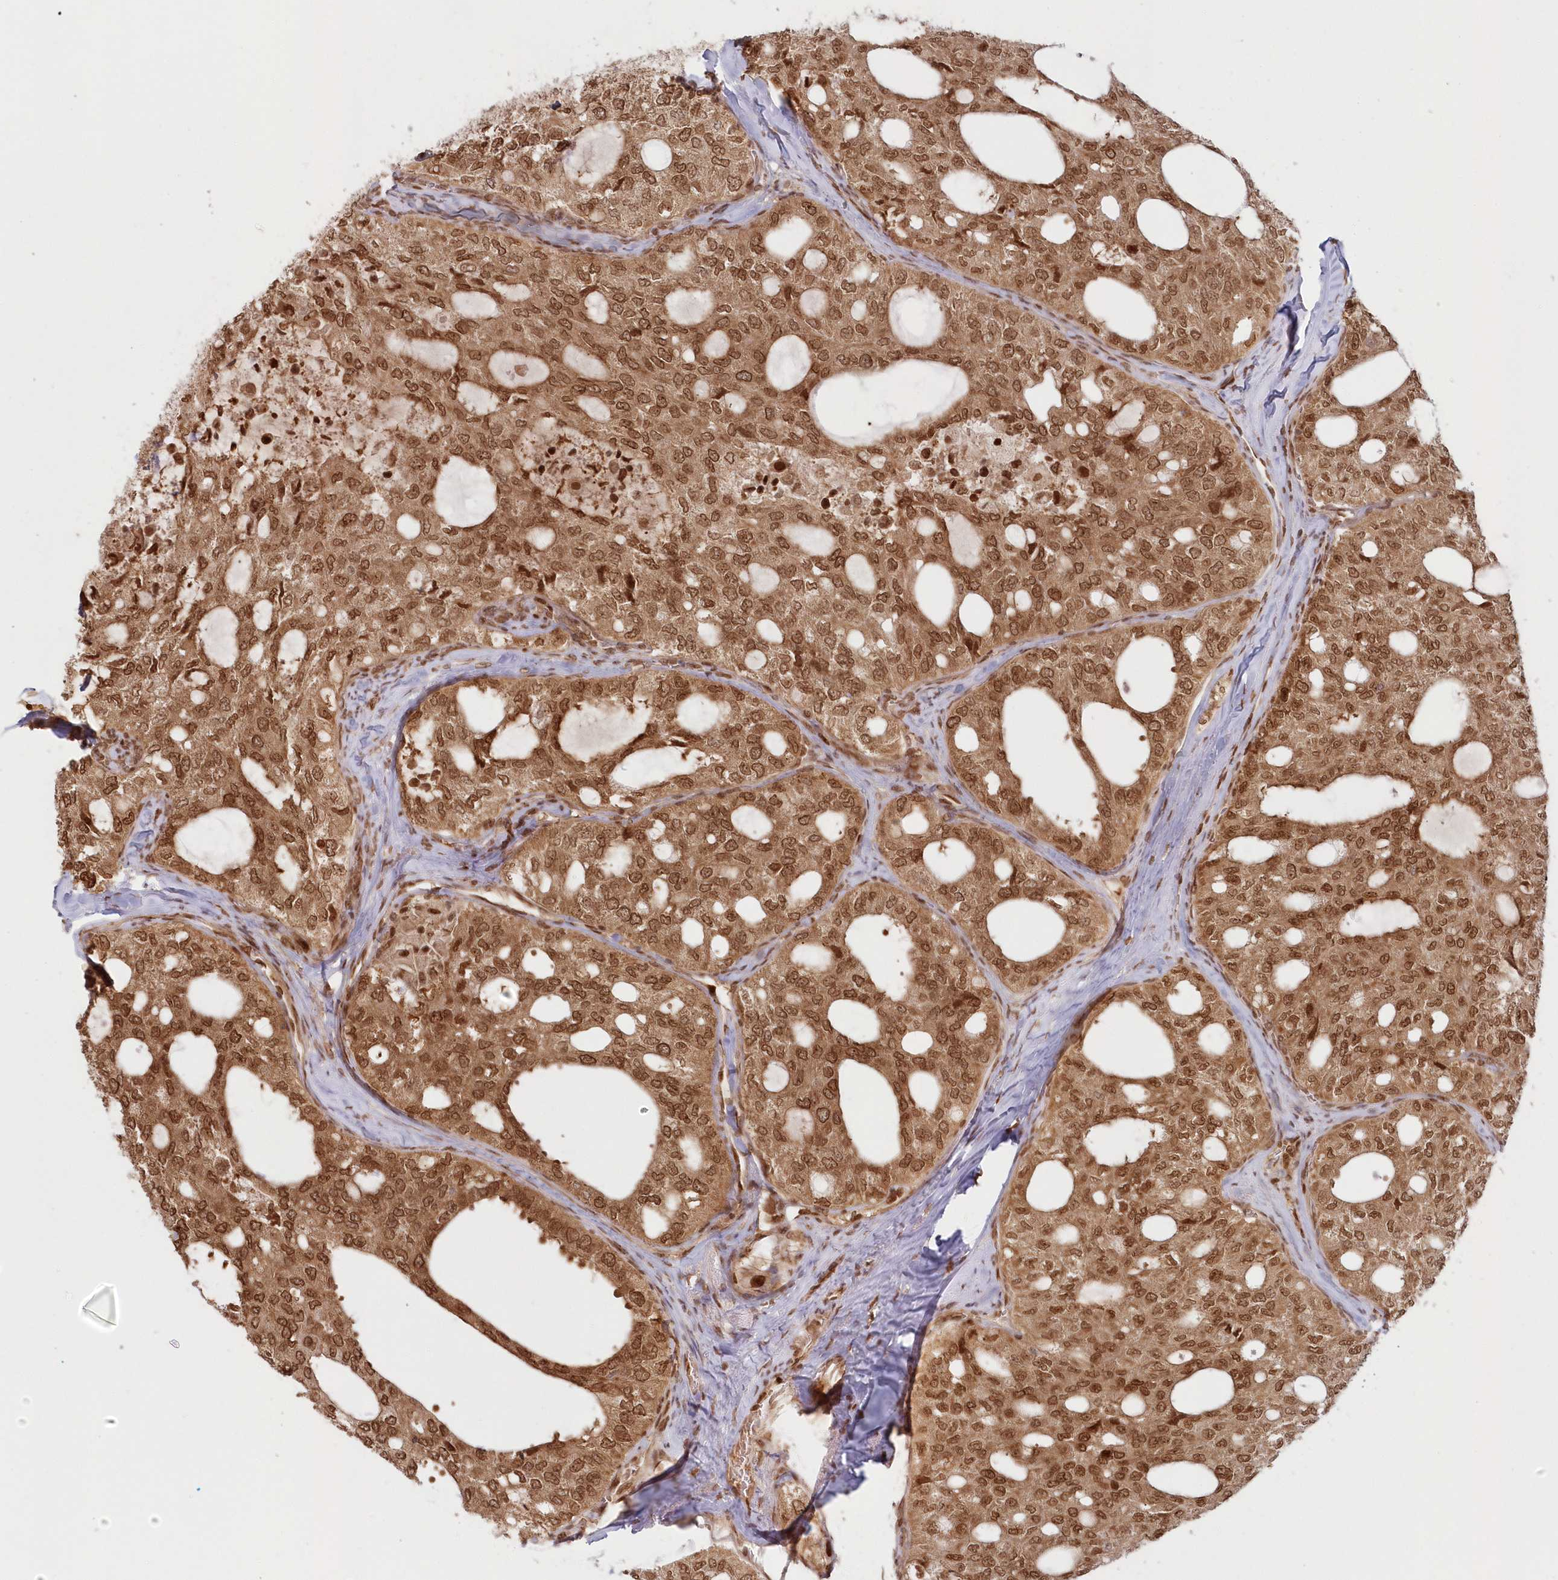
{"staining": {"intensity": "strong", "quantity": ">75%", "location": "cytoplasmic/membranous,nuclear"}, "tissue": "thyroid cancer", "cell_type": "Tumor cells", "image_type": "cancer", "snomed": [{"axis": "morphology", "description": "Follicular adenoma carcinoma, NOS"}, {"axis": "topography", "description": "Thyroid gland"}], "caption": "Protein expression analysis of thyroid cancer reveals strong cytoplasmic/membranous and nuclear staining in approximately >75% of tumor cells.", "gene": "TOGARAM2", "patient": {"sex": "male", "age": 75}}